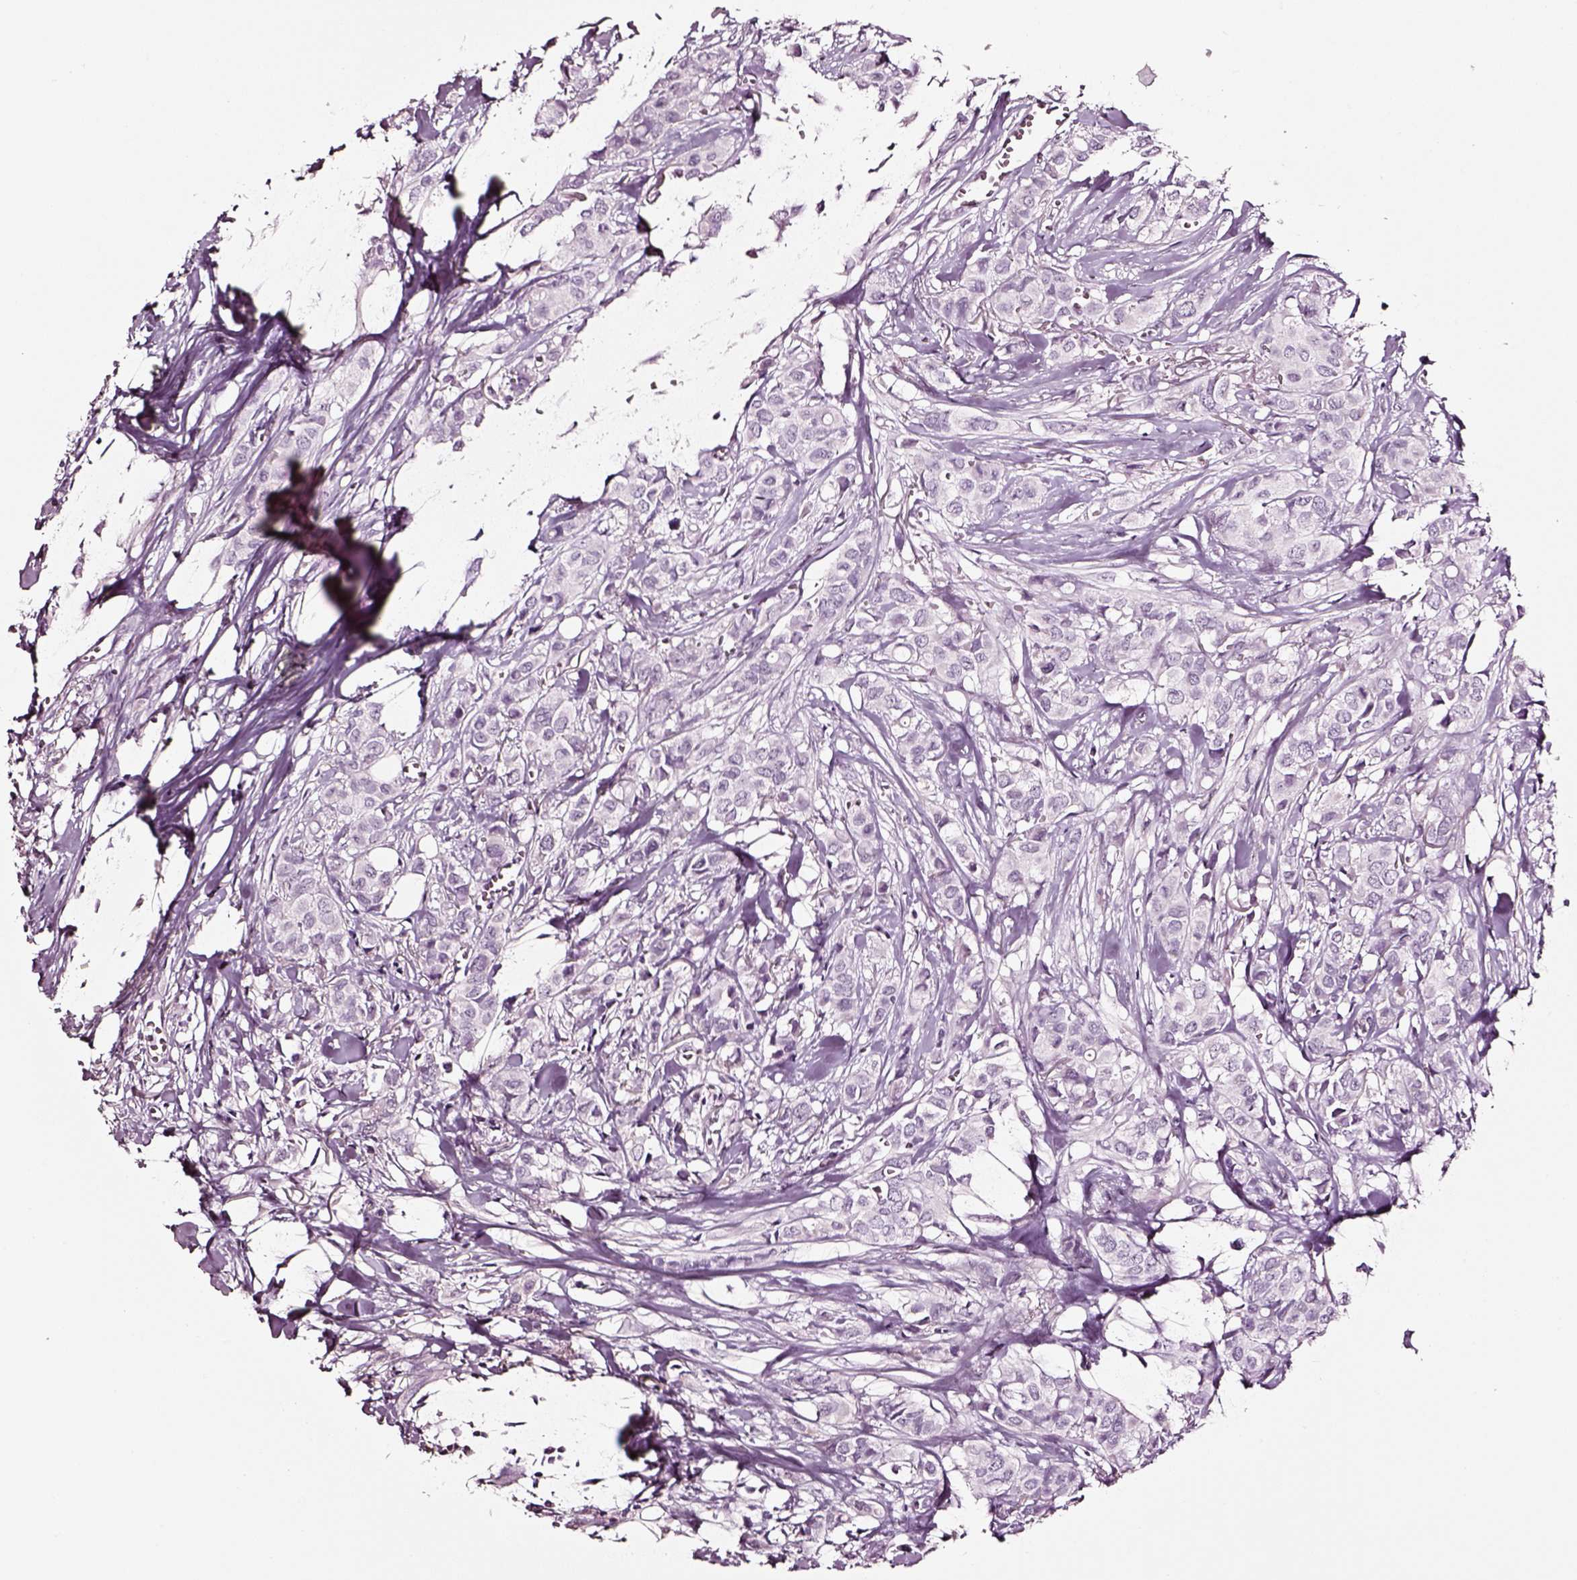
{"staining": {"intensity": "negative", "quantity": "none", "location": "none"}, "tissue": "breast cancer", "cell_type": "Tumor cells", "image_type": "cancer", "snomed": [{"axis": "morphology", "description": "Duct carcinoma"}, {"axis": "topography", "description": "Breast"}], "caption": "Breast invasive ductal carcinoma stained for a protein using IHC demonstrates no expression tumor cells.", "gene": "SMIM17", "patient": {"sex": "female", "age": 85}}